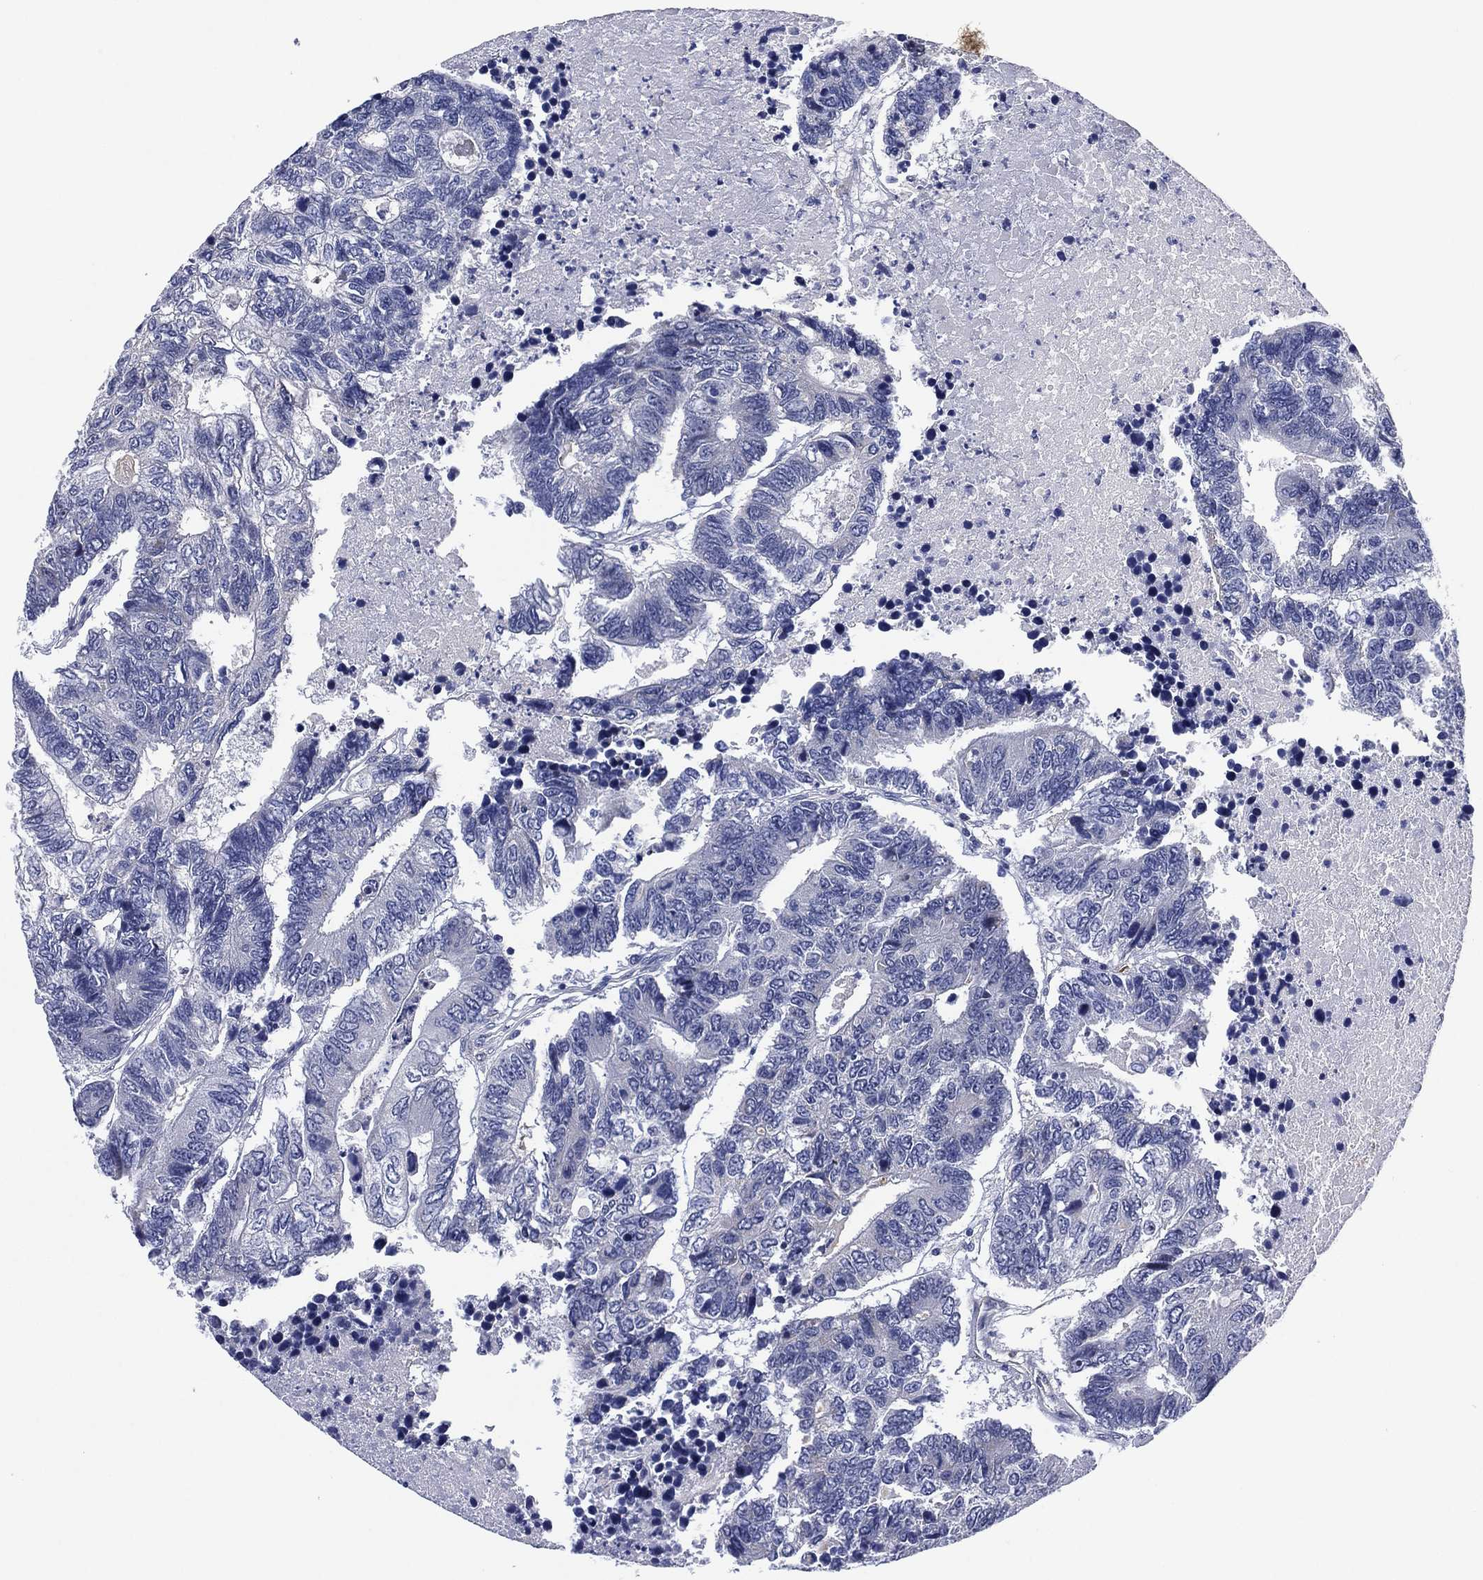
{"staining": {"intensity": "negative", "quantity": "none", "location": "none"}, "tissue": "colorectal cancer", "cell_type": "Tumor cells", "image_type": "cancer", "snomed": [{"axis": "morphology", "description": "Adenocarcinoma, NOS"}, {"axis": "topography", "description": "Colon"}], "caption": "IHC micrograph of neoplastic tissue: colorectal cancer stained with DAB demonstrates no significant protein staining in tumor cells.", "gene": "CLIP3", "patient": {"sex": "female", "age": 48}}